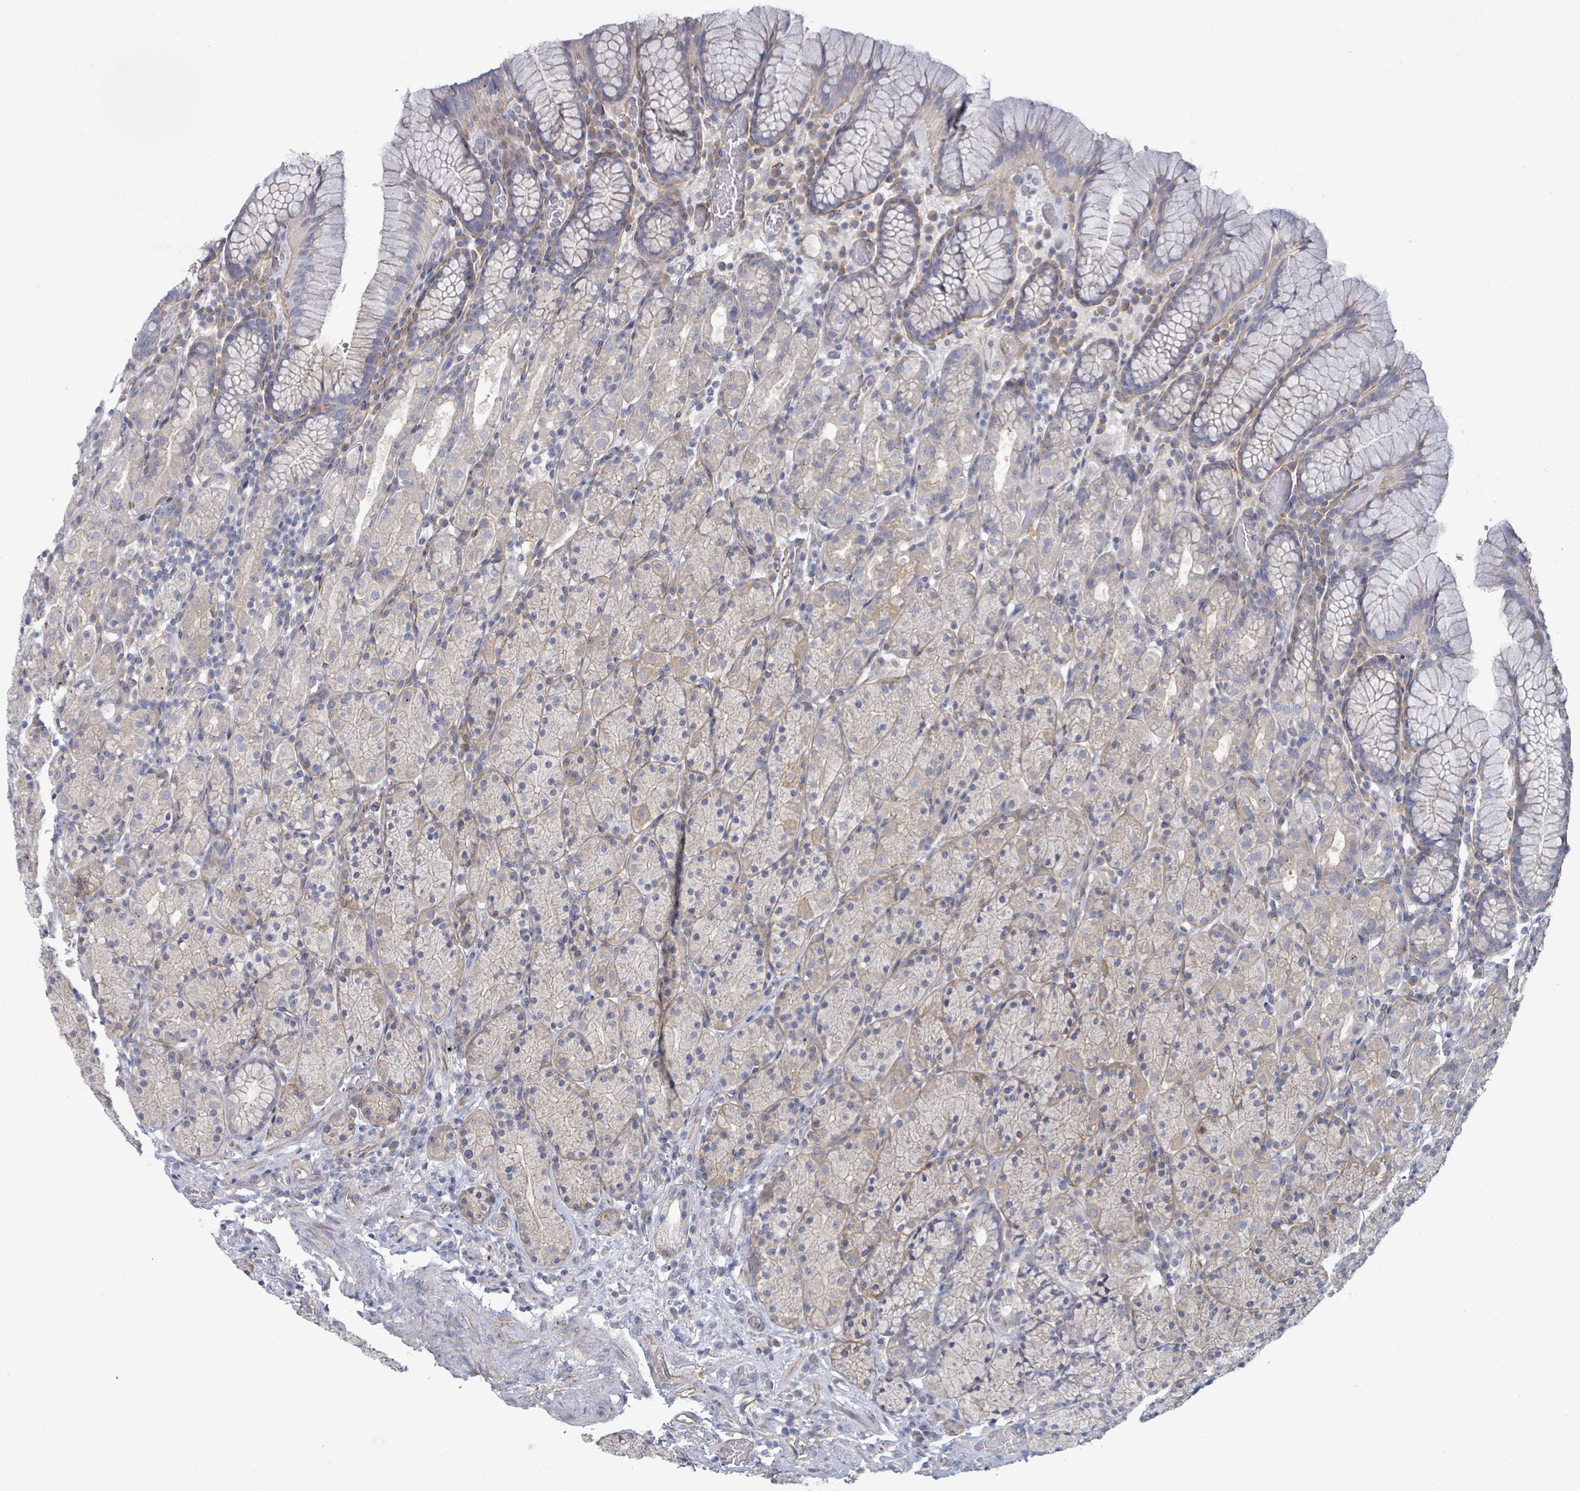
{"staining": {"intensity": "weak", "quantity": "25%-75%", "location": "cytoplasmic/membranous"}, "tissue": "stomach", "cell_type": "Glandular cells", "image_type": "normal", "snomed": [{"axis": "morphology", "description": "Normal tissue, NOS"}, {"axis": "topography", "description": "Stomach, upper"}, {"axis": "topography", "description": "Stomach"}], "caption": "IHC (DAB) staining of benign stomach shows weak cytoplasmic/membranous protein expression in approximately 25%-75% of glandular cells. The staining was performed using DAB (3,3'-diaminobenzidine), with brown indicating positive protein expression. Nuclei are stained blue with hematoxylin.", "gene": "COL13A1", "patient": {"sex": "male", "age": 62}}